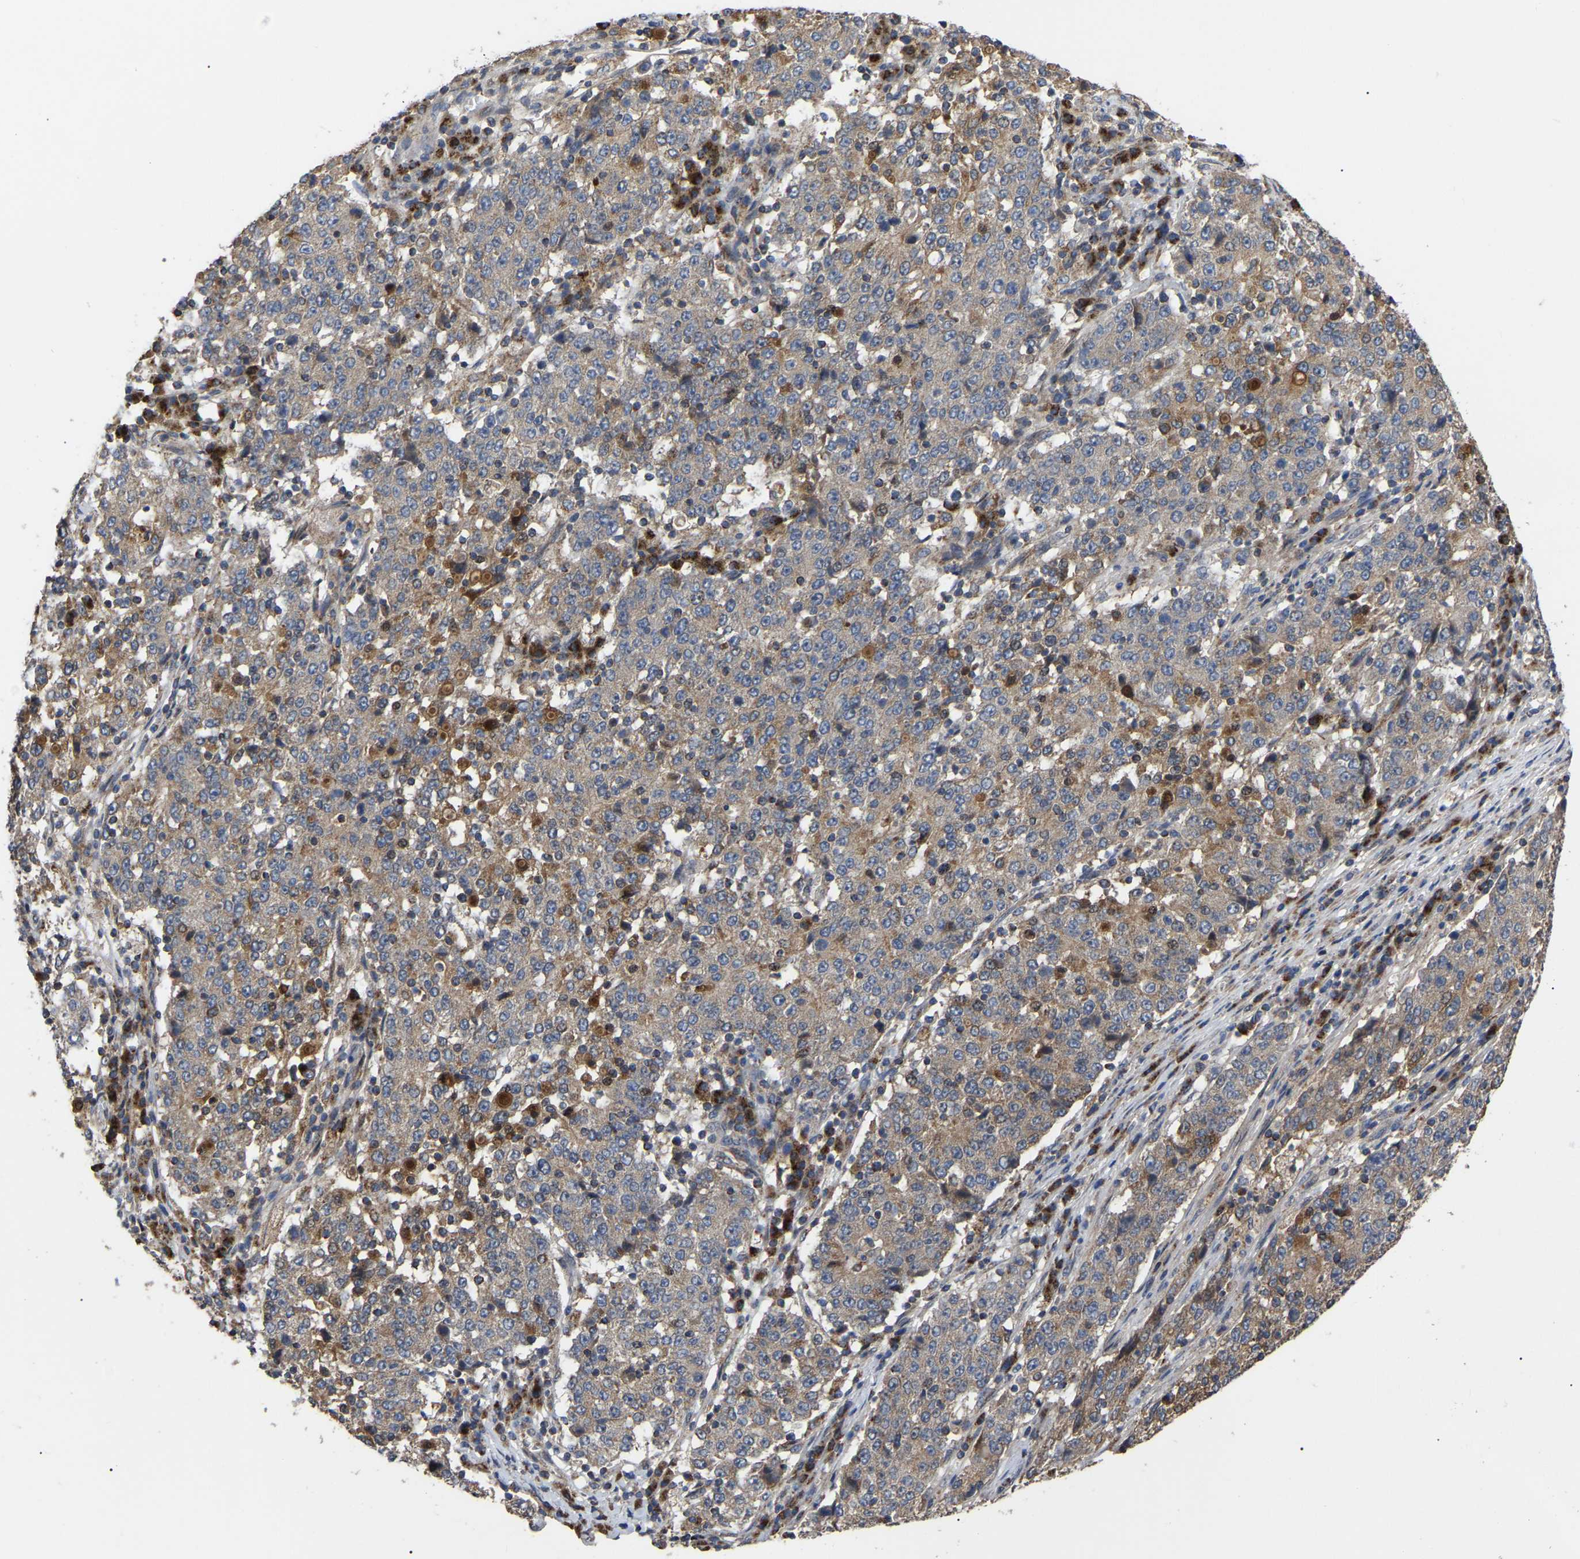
{"staining": {"intensity": "weak", "quantity": "<25%", "location": "cytoplasmic/membranous"}, "tissue": "stomach cancer", "cell_type": "Tumor cells", "image_type": "cancer", "snomed": [{"axis": "morphology", "description": "Adenocarcinoma, NOS"}, {"axis": "topography", "description": "Stomach"}], "caption": "An immunohistochemistry micrograph of stomach cancer is shown. There is no staining in tumor cells of stomach cancer.", "gene": "GCC1", "patient": {"sex": "male", "age": 59}}